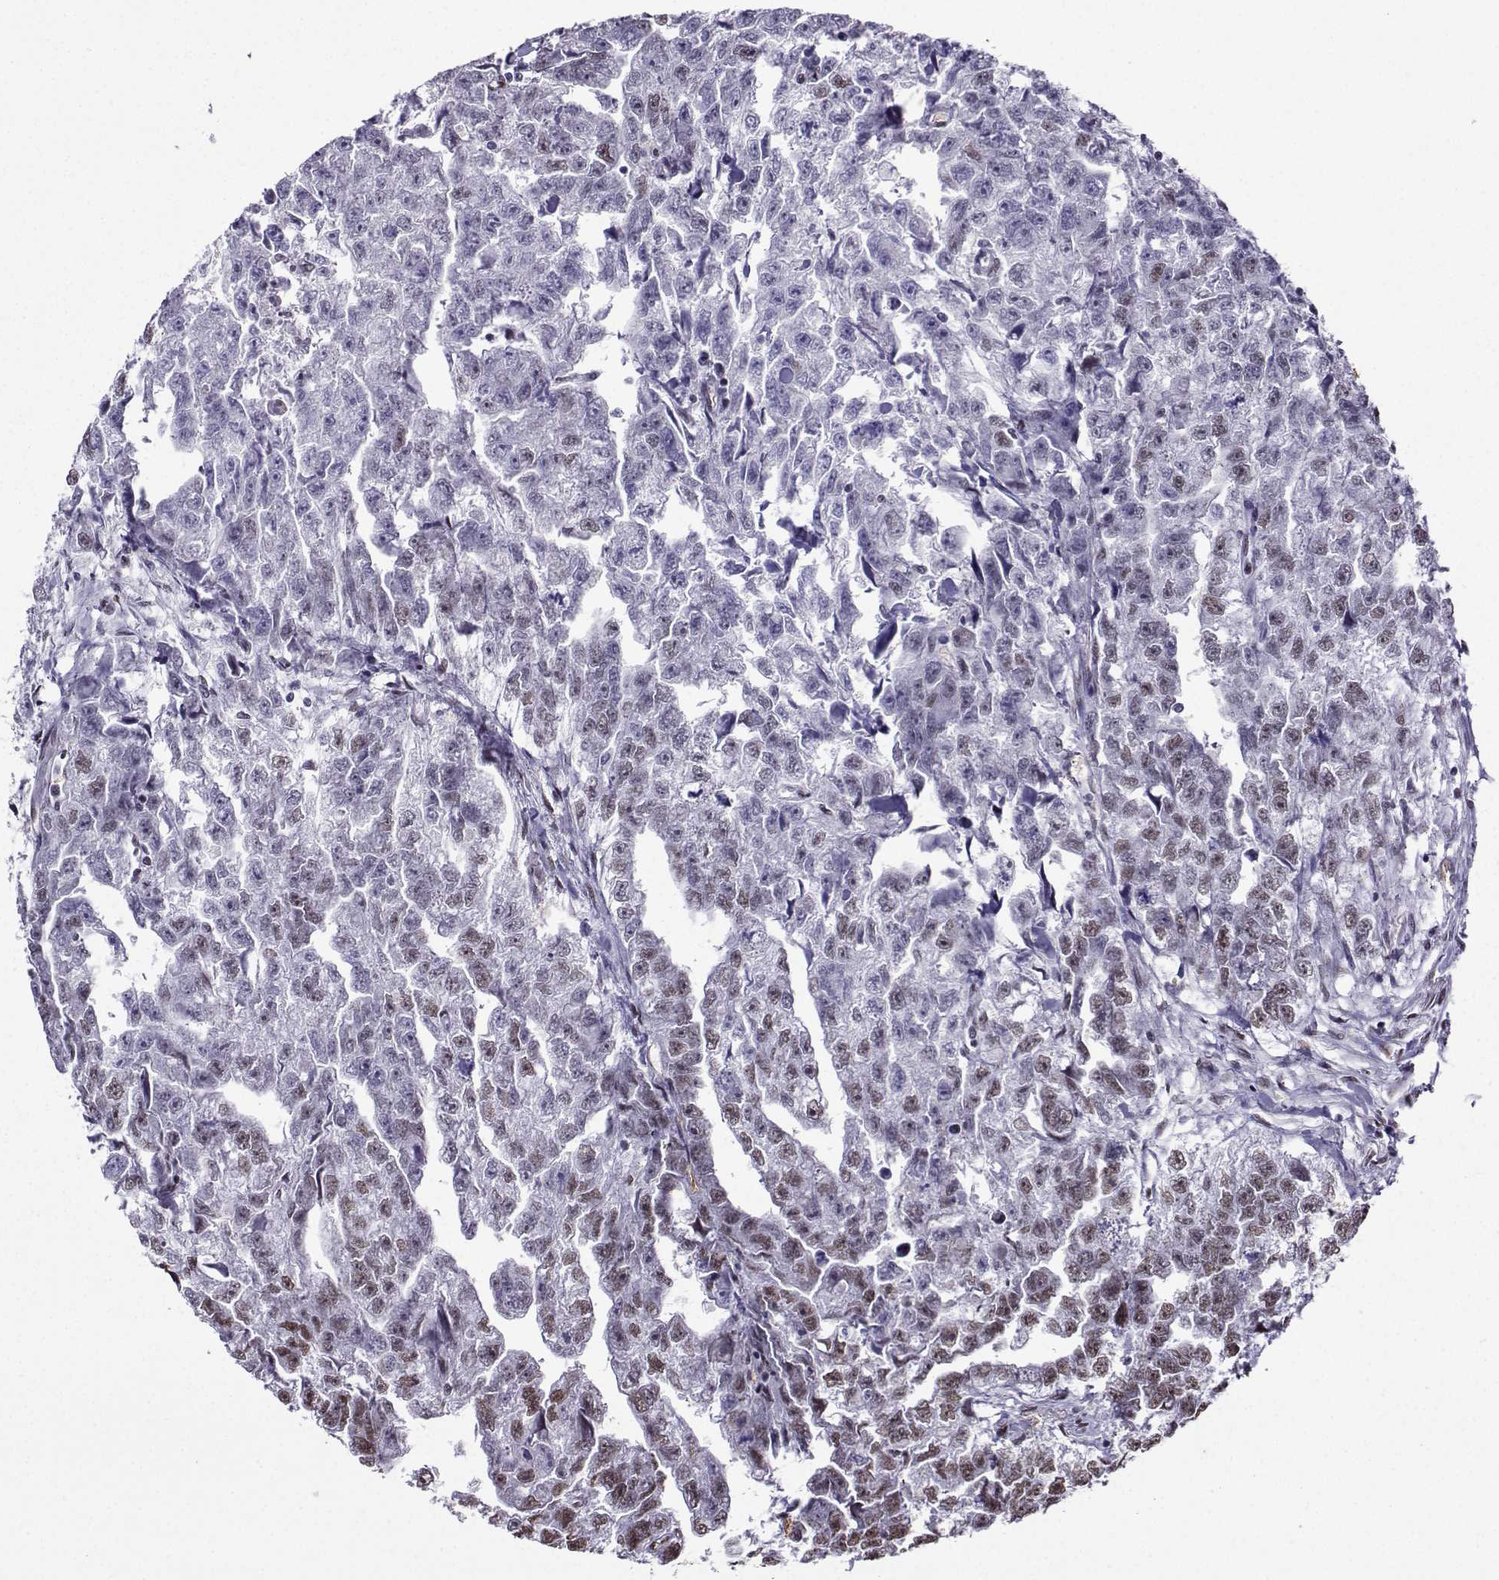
{"staining": {"intensity": "weak", "quantity": "25%-75%", "location": "nuclear"}, "tissue": "testis cancer", "cell_type": "Tumor cells", "image_type": "cancer", "snomed": [{"axis": "morphology", "description": "Carcinoma, Embryonal, NOS"}, {"axis": "morphology", "description": "Teratoma, malignant, NOS"}, {"axis": "topography", "description": "Testis"}], "caption": "This is a photomicrograph of immunohistochemistry staining of testis cancer (embryonal carcinoma), which shows weak expression in the nuclear of tumor cells.", "gene": "CCNK", "patient": {"sex": "male", "age": 44}}